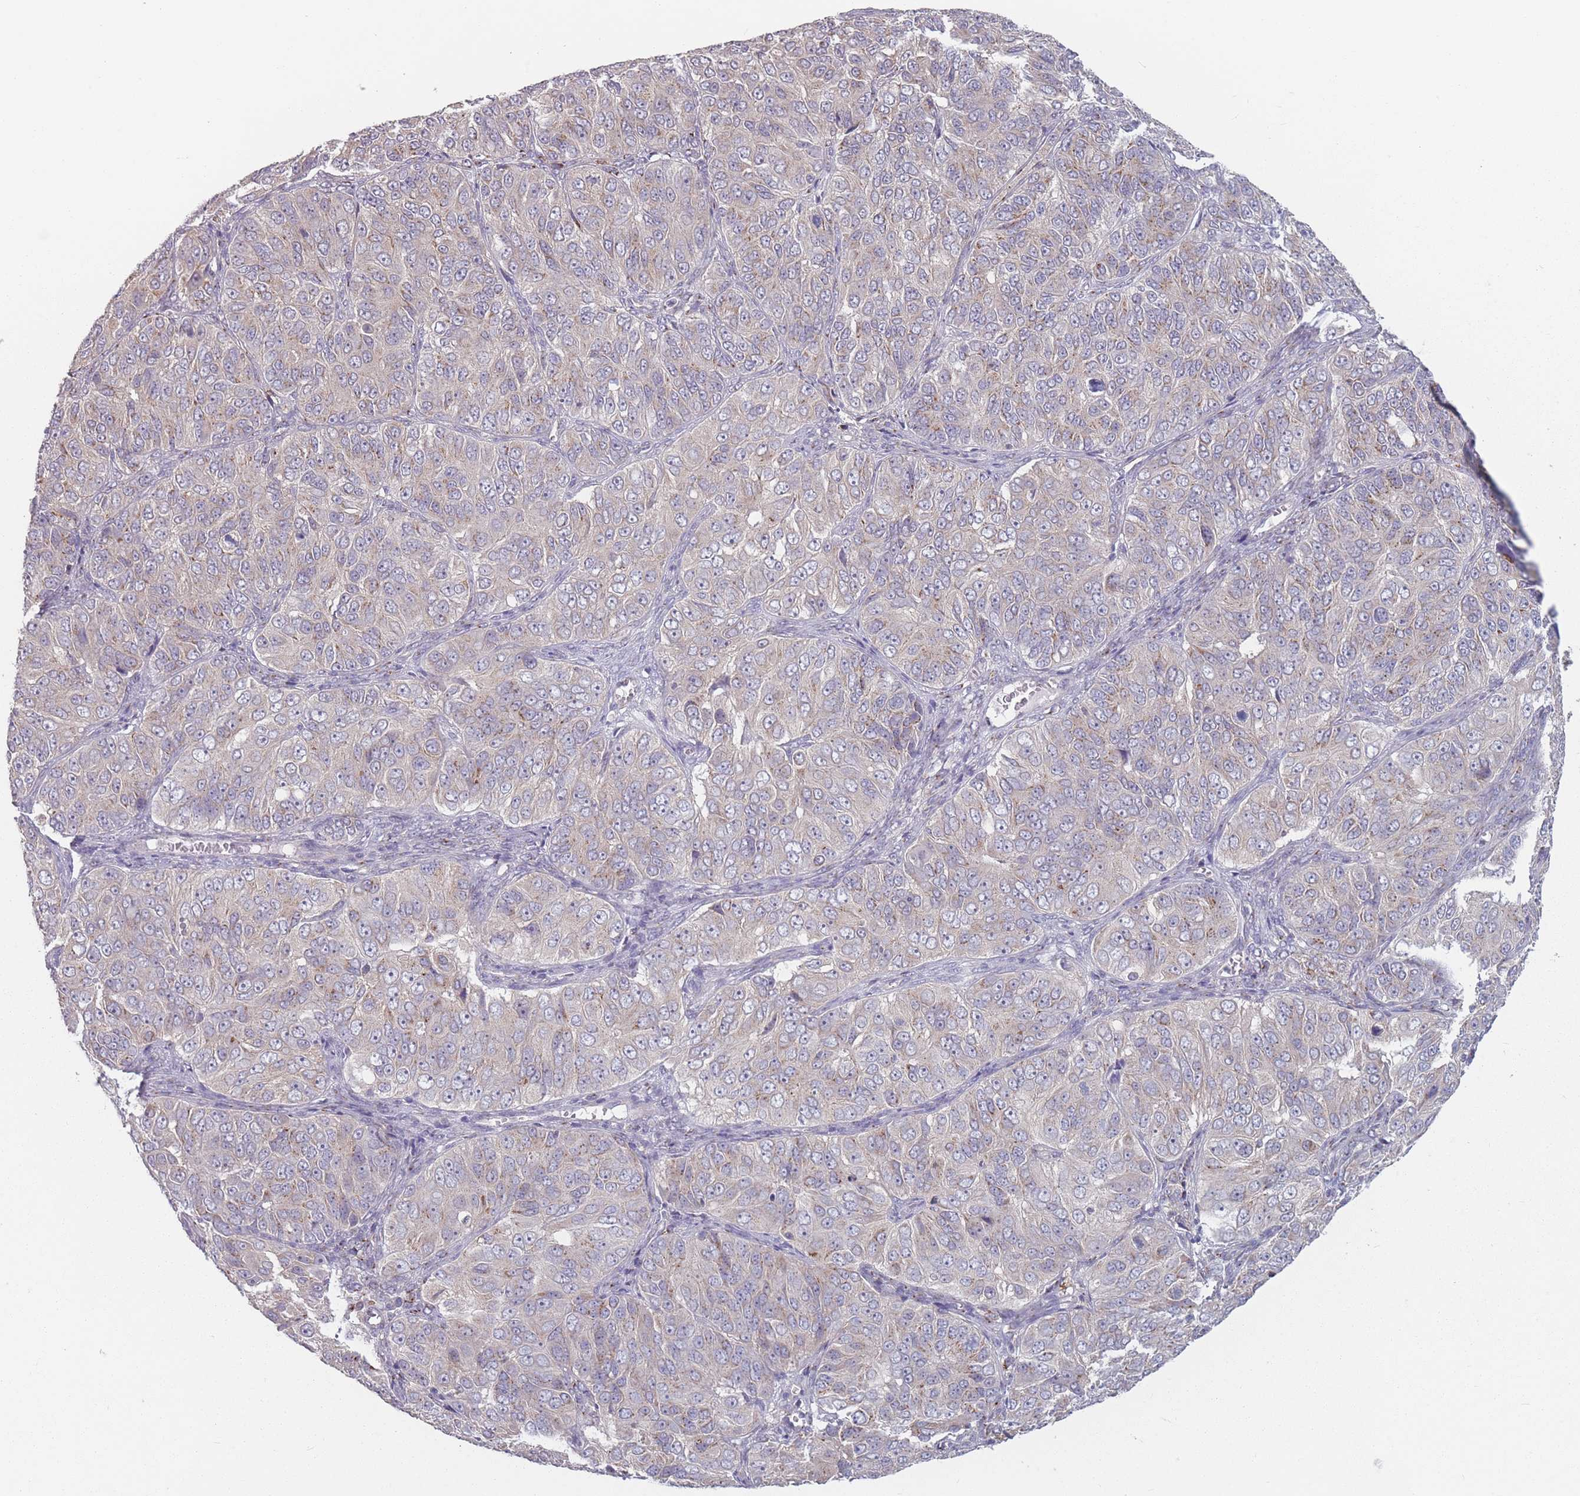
{"staining": {"intensity": "weak", "quantity": "<25%", "location": "cytoplasmic/membranous"}, "tissue": "ovarian cancer", "cell_type": "Tumor cells", "image_type": "cancer", "snomed": [{"axis": "morphology", "description": "Carcinoma, endometroid"}, {"axis": "topography", "description": "Ovary"}], "caption": "Human ovarian endometroid carcinoma stained for a protein using IHC exhibits no staining in tumor cells.", "gene": "AKAIN1", "patient": {"sex": "female", "age": 51}}